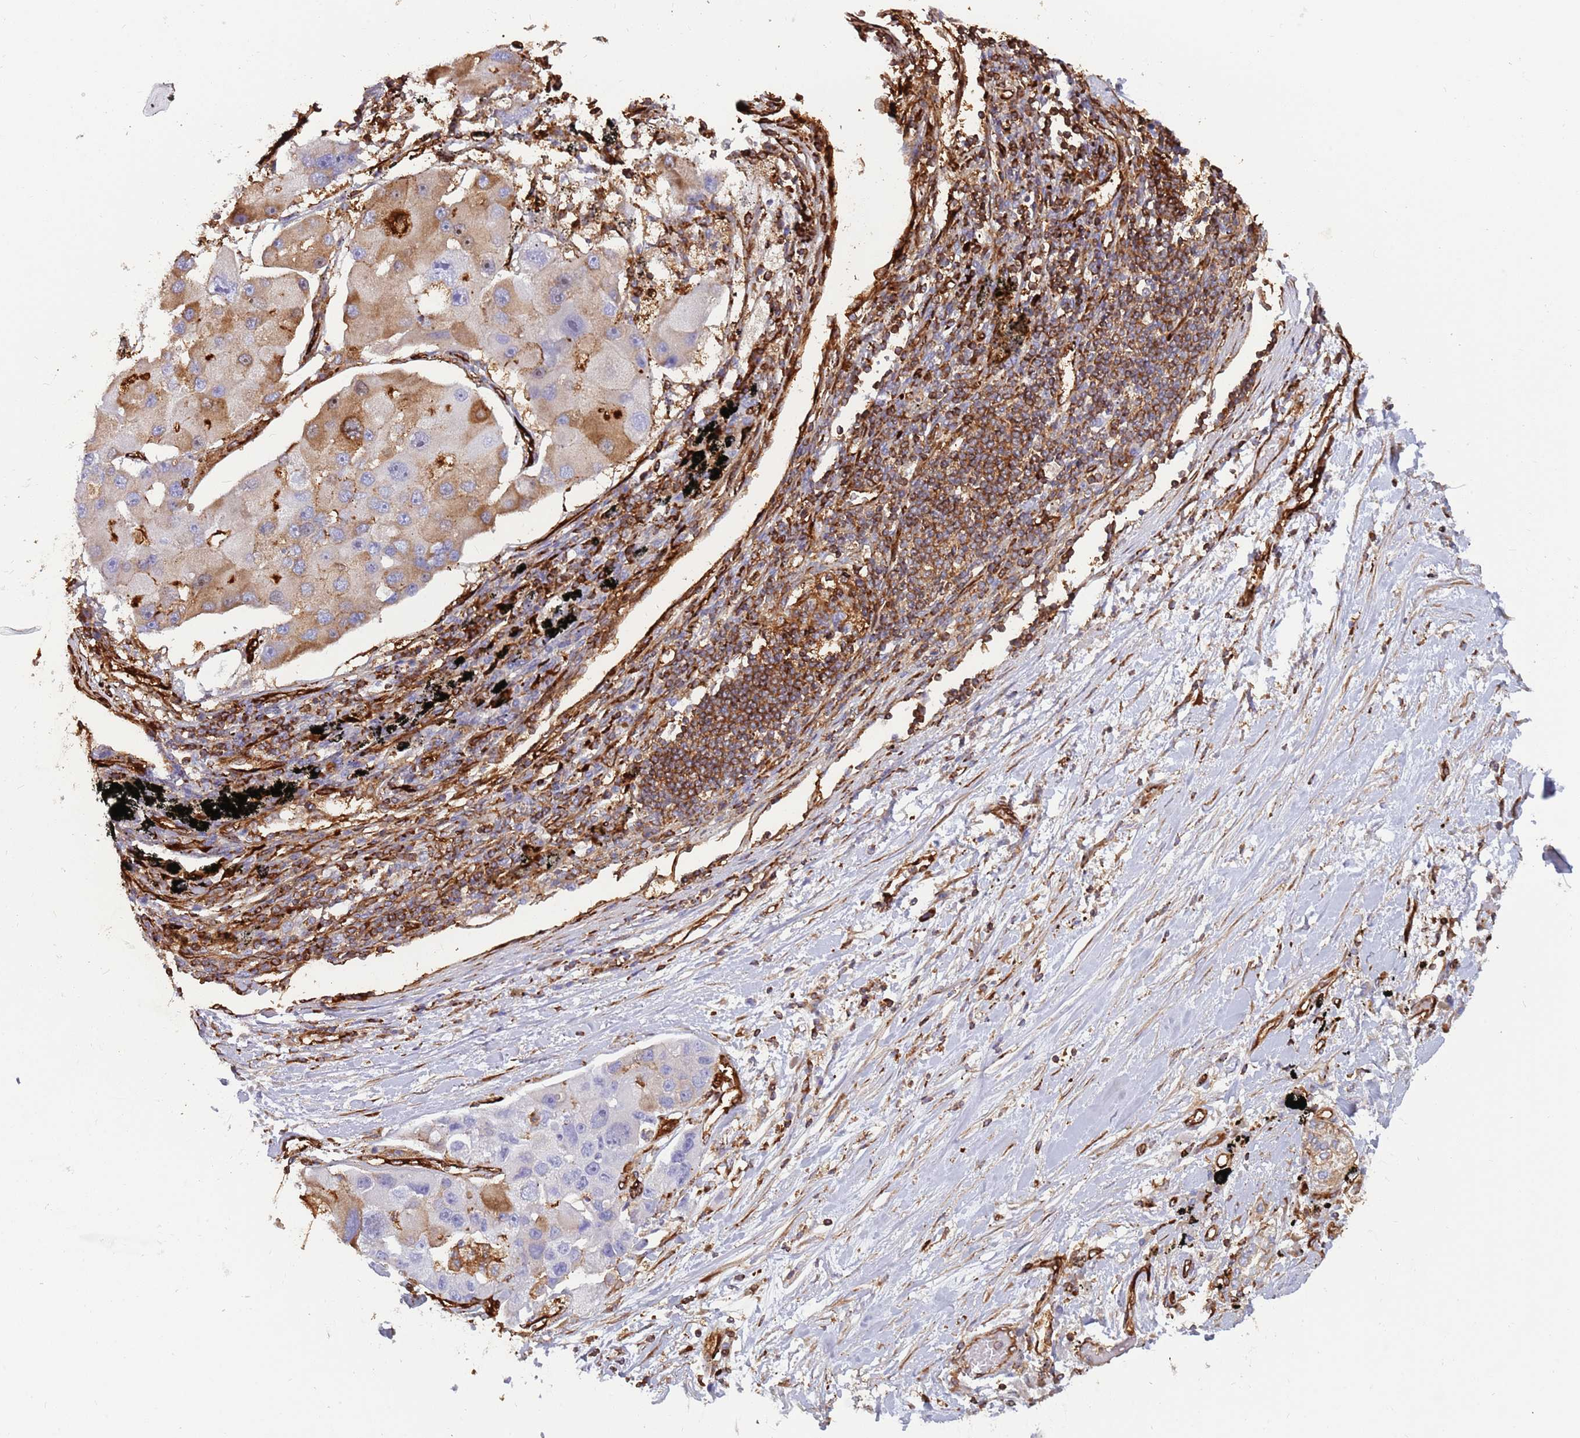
{"staining": {"intensity": "moderate", "quantity": "25%-75%", "location": "cytoplasmic/membranous"}, "tissue": "lung cancer", "cell_type": "Tumor cells", "image_type": "cancer", "snomed": [{"axis": "morphology", "description": "Adenocarcinoma, NOS"}, {"axis": "topography", "description": "Lung"}], "caption": "Brown immunohistochemical staining in lung cancer (adenocarcinoma) reveals moderate cytoplasmic/membranous expression in approximately 25%-75% of tumor cells.", "gene": "KBTBD7", "patient": {"sex": "female", "age": 54}}